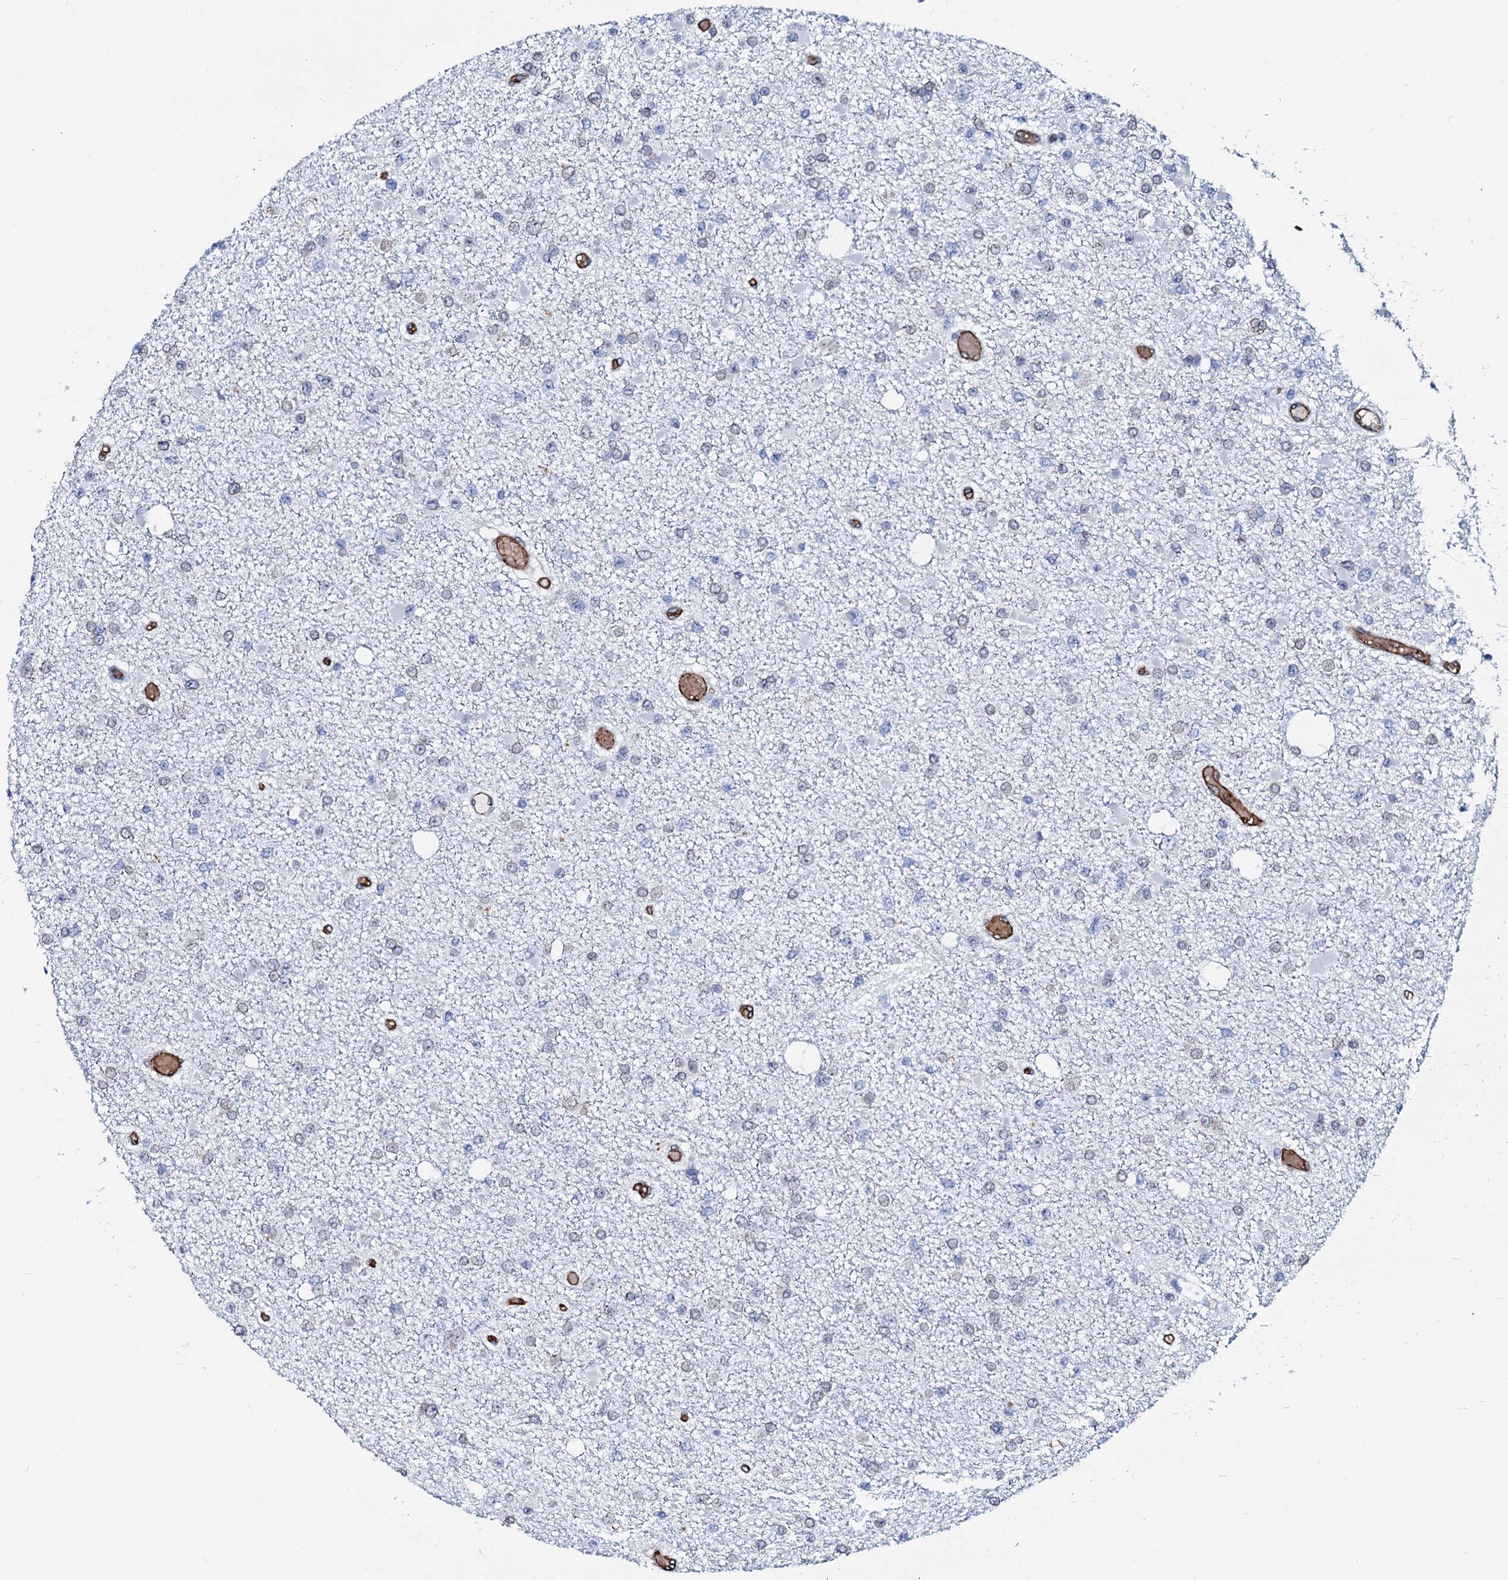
{"staining": {"intensity": "negative", "quantity": "none", "location": "none"}, "tissue": "glioma", "cell_type": "Tumor cells", "image_type": "cancer", "snomed": [{"axis": "morphology", "description": "Glioma, malignant, Low grade"}, {"axis": "topography", "description": "Brain"}], "caption": "DAB (3,3'-diaminobenzidine) immunohistochemical staining of malignant glioma (low-grade) displays no significant positivity in tumor cells.", "gene": "NRP2", "patient": {"sex": "female", "age": 22}}